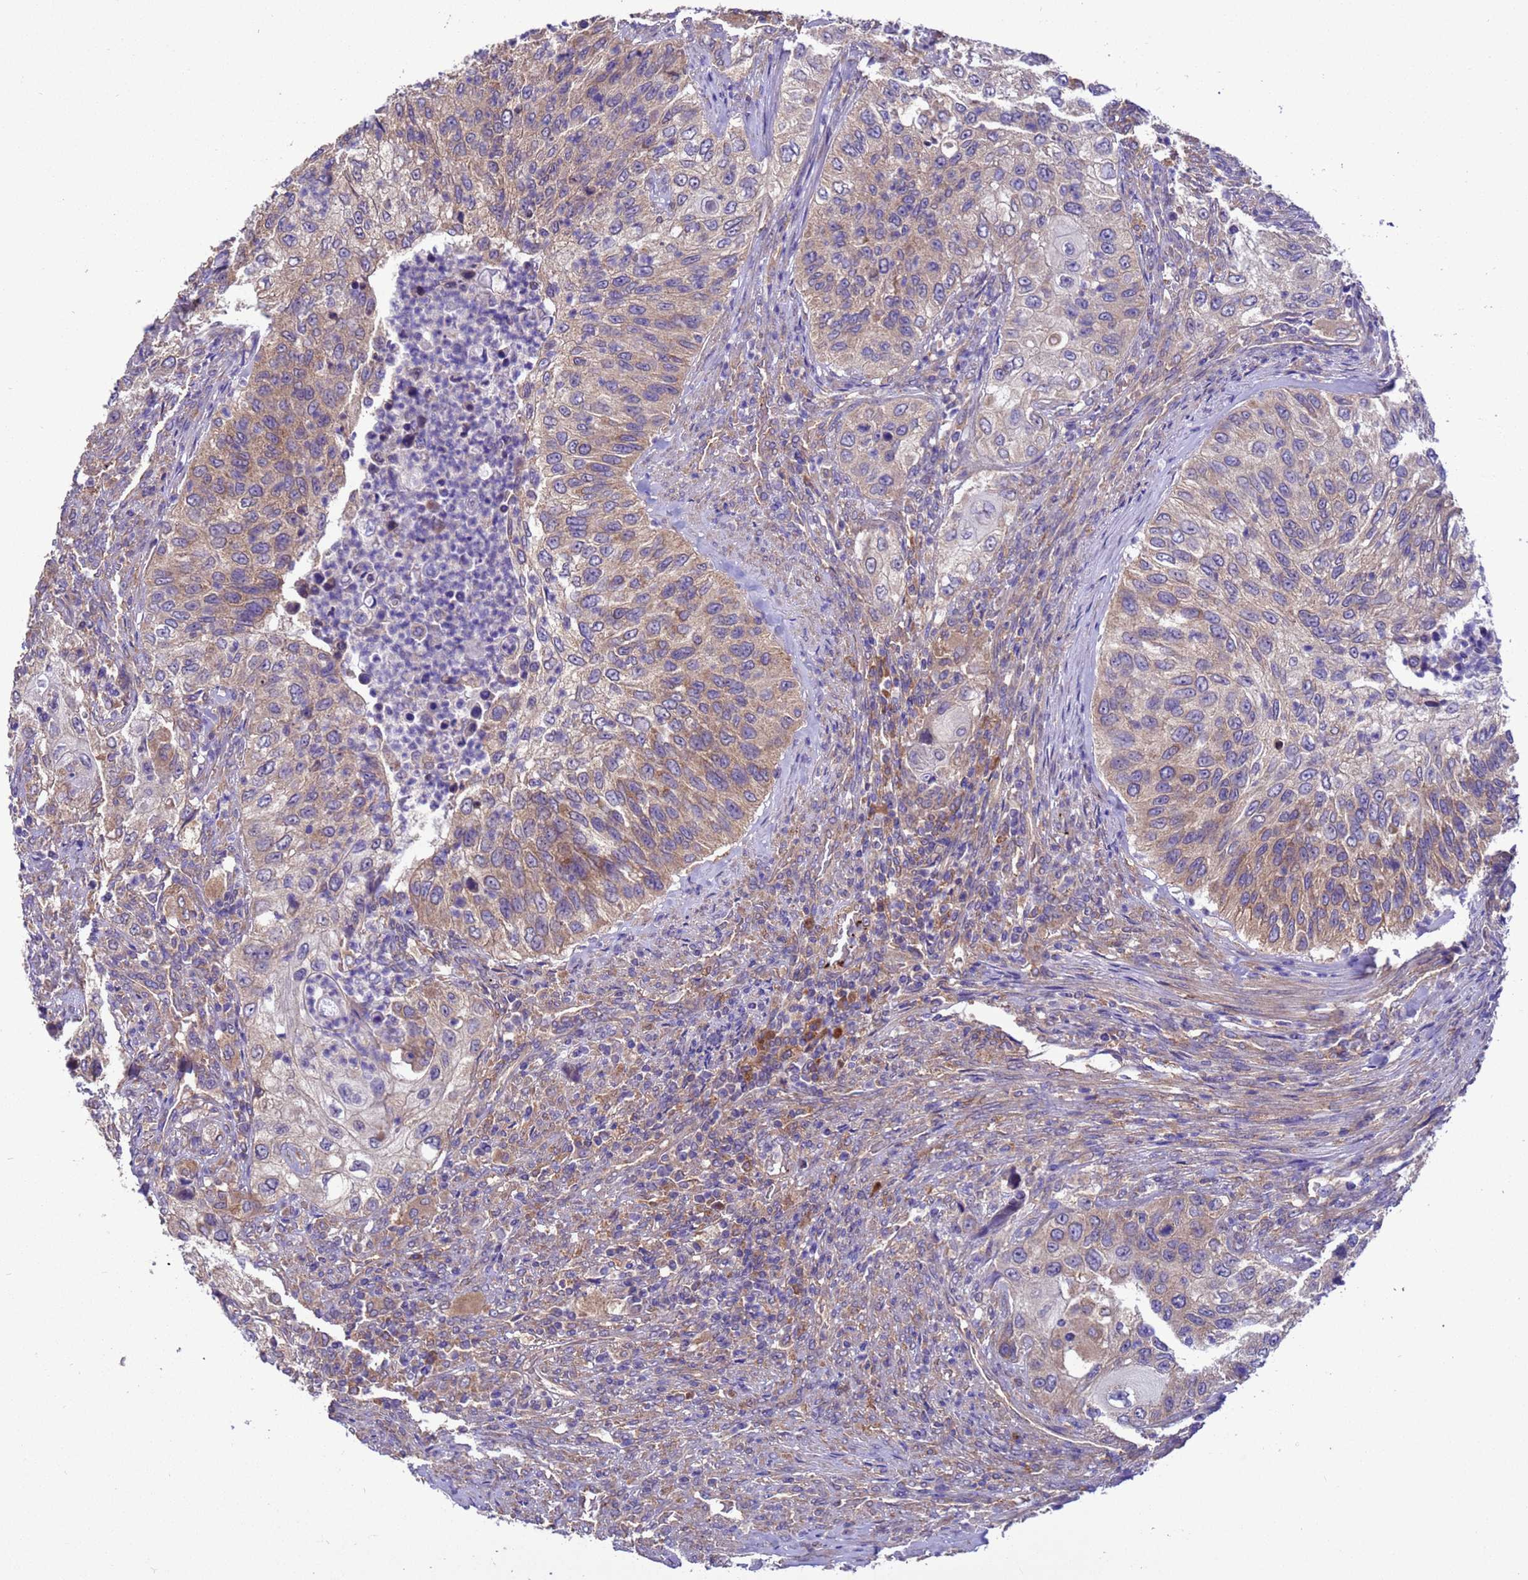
{"staining": {"intensity": "weak", "quantity": ">75%", "location": "cytoplasmic/membranous"}, "tissue": "urothelial cancer", "cell_type": "Tumor cells", "image_type": "cancer", "snomed": [{"axis": "morphology", "description": "Urothelial carcinoma, High grade"}, {"axis": "topography", "description": "Urinary bladder"}], "caption": "Protein expression analysis of human high-grade urothelial carcinoma reveals weak cytoplasmic/membranous staining in approximately >75% of tumor cells.", "gene": "ARHGAP12", "patient": {"sex": "female", "age": 60}}